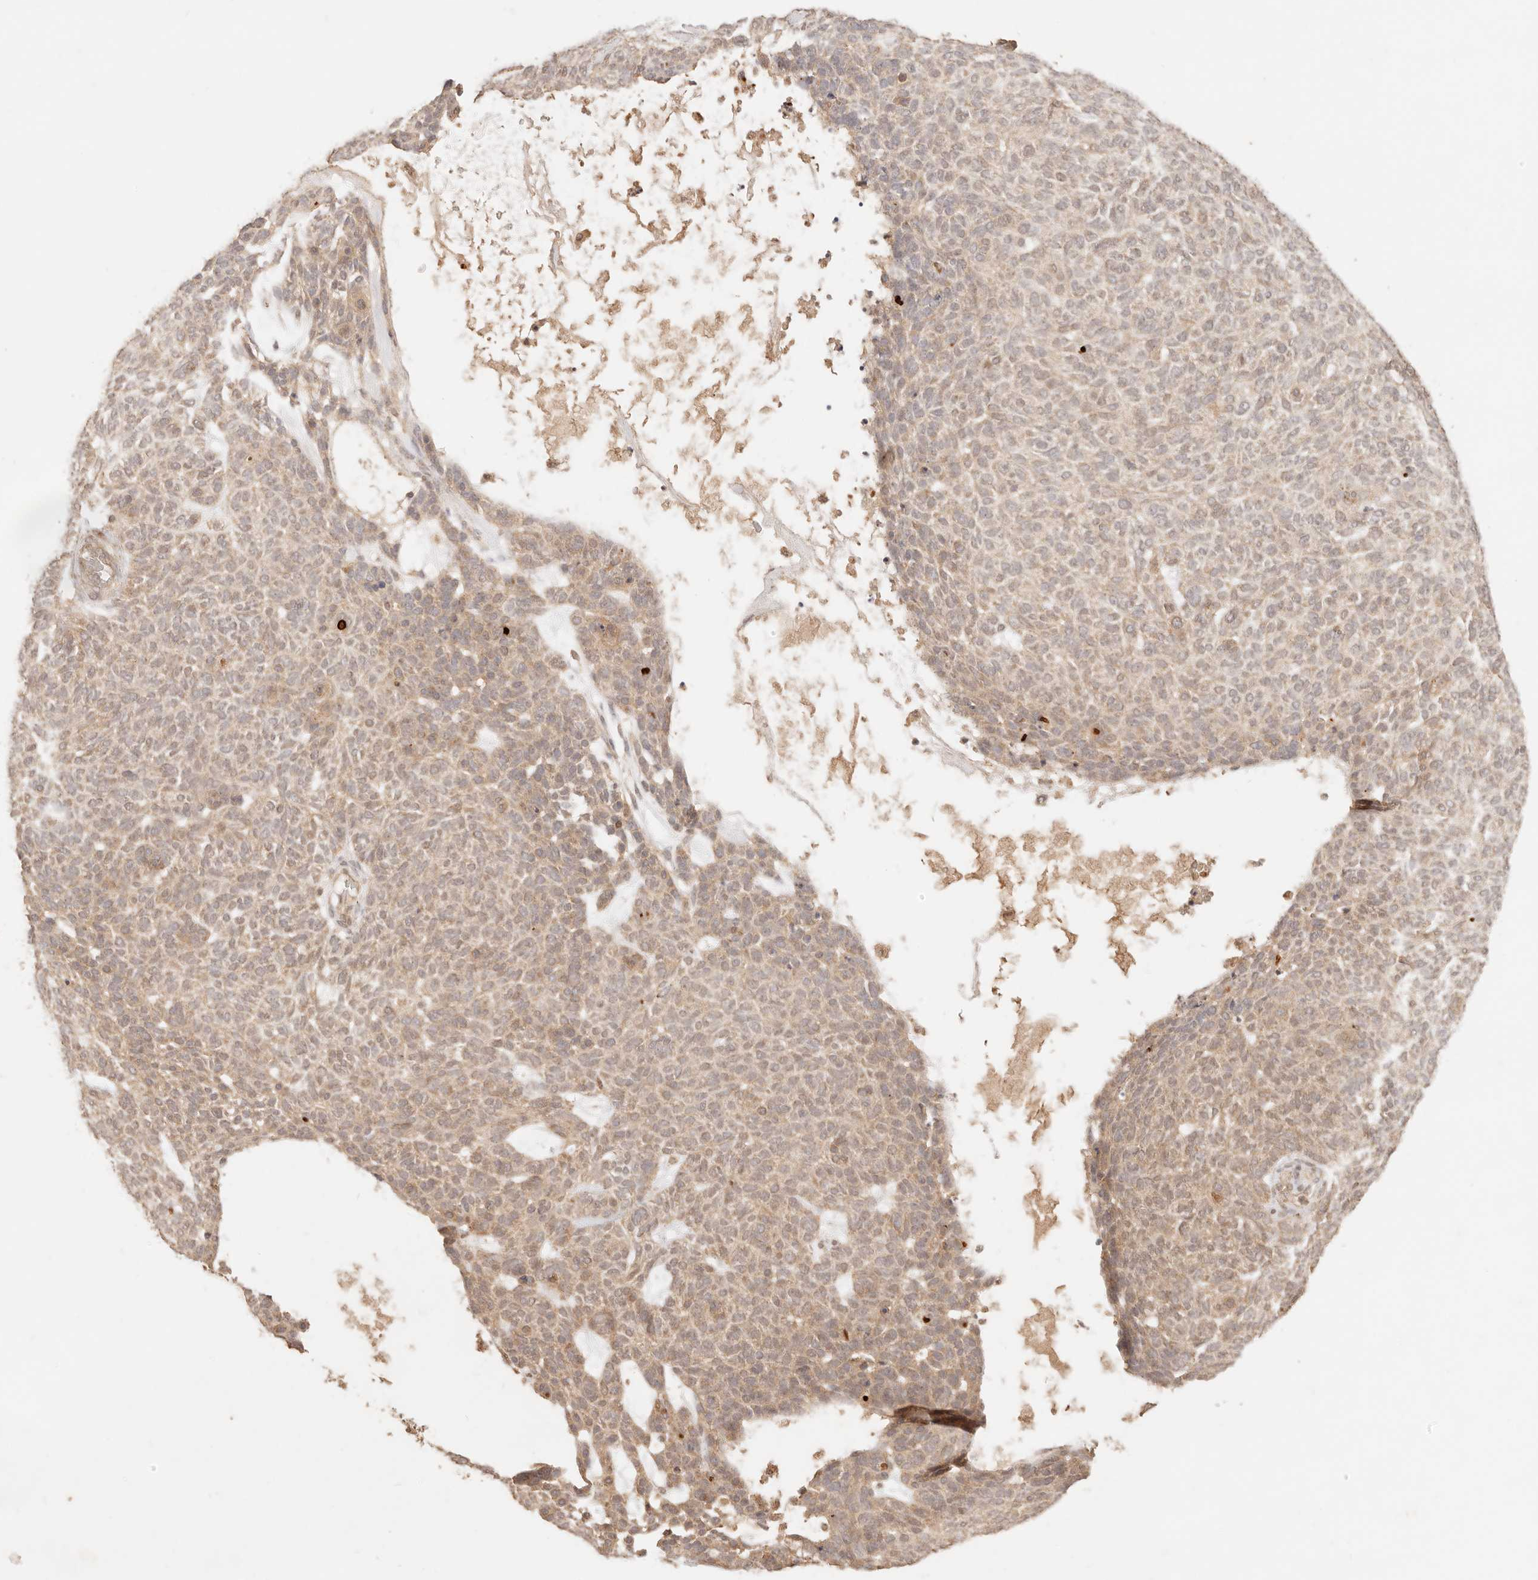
{"staining": {"intensity": "weak", "quantity": ">75%", "location": "cytoplasmic/membranous"}, "tissue": "skin cancer", "cell_type": "Tumor cells", "image_type": "cancer", "snomed": [{"axis": "morphology", "description": "Squamous cell carcinoma, NOS"}, {"axis": "topography", "description": "Skin"}], "caption": "Protein staining of skin cancer (squamous cell carcinoma) tissue shows weak cytoplasmic/membranous expression in approximately >75% of tumor cells.", "gene": "TRIM11", "patient": {"sex": "female", "age": 90}}